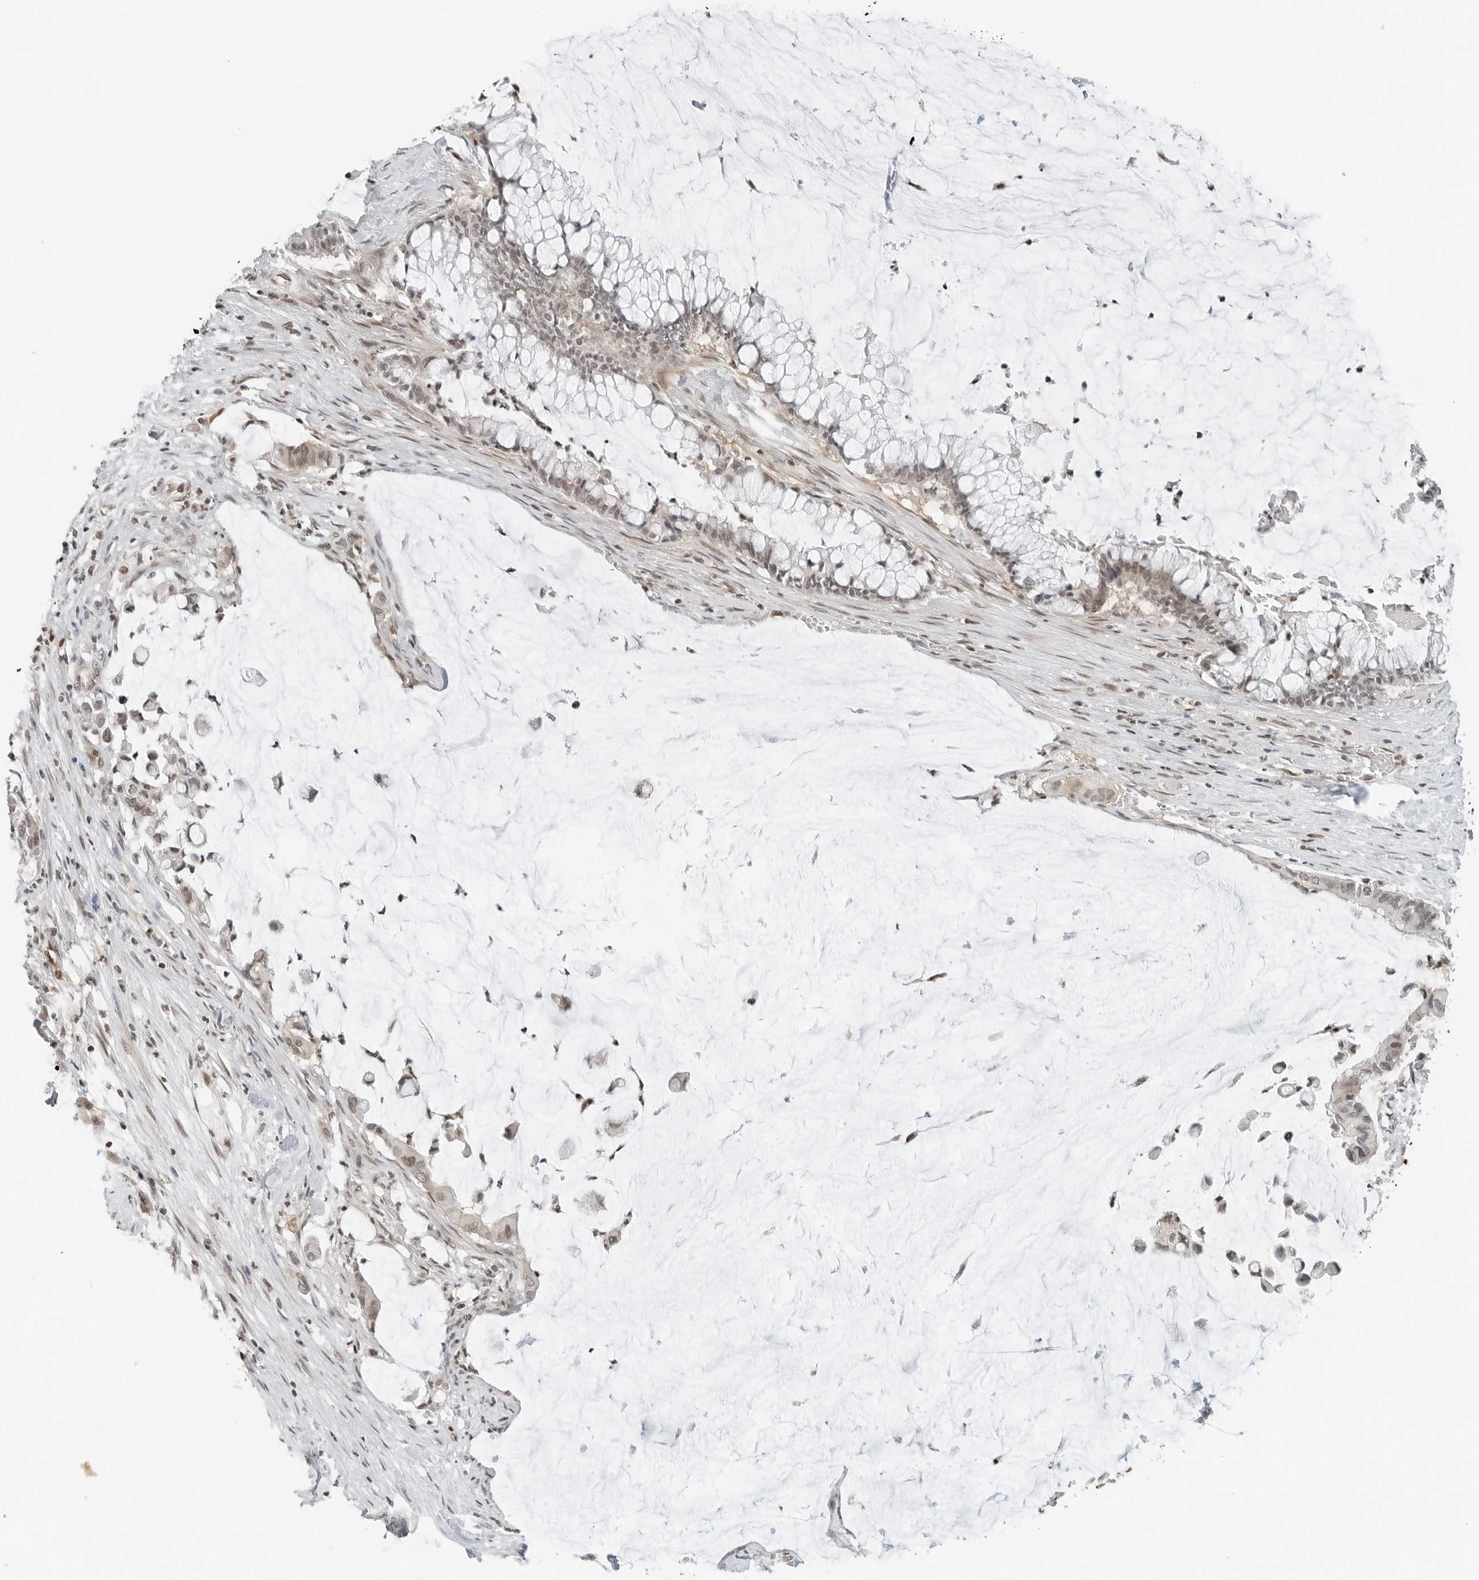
{"staining": {"intensity": "weak", "quantity": "<25%", "location": "nuclear"}, "tissue": "pancreatic cancer", "cell_type": "Tumor cells", "image_type": "cancer", "snomed": [{"axis": "morphology", "description": "Adenocarcinoma, NOS"}, {"axis": "topography", "description": "Pancreas"}], "caption": "There is no significant positivity in tumor cells of pancreatic cancer (adenocarcinoma).", "gene": "CRTC2", "patient": {"sex": "male", "age": 41}}